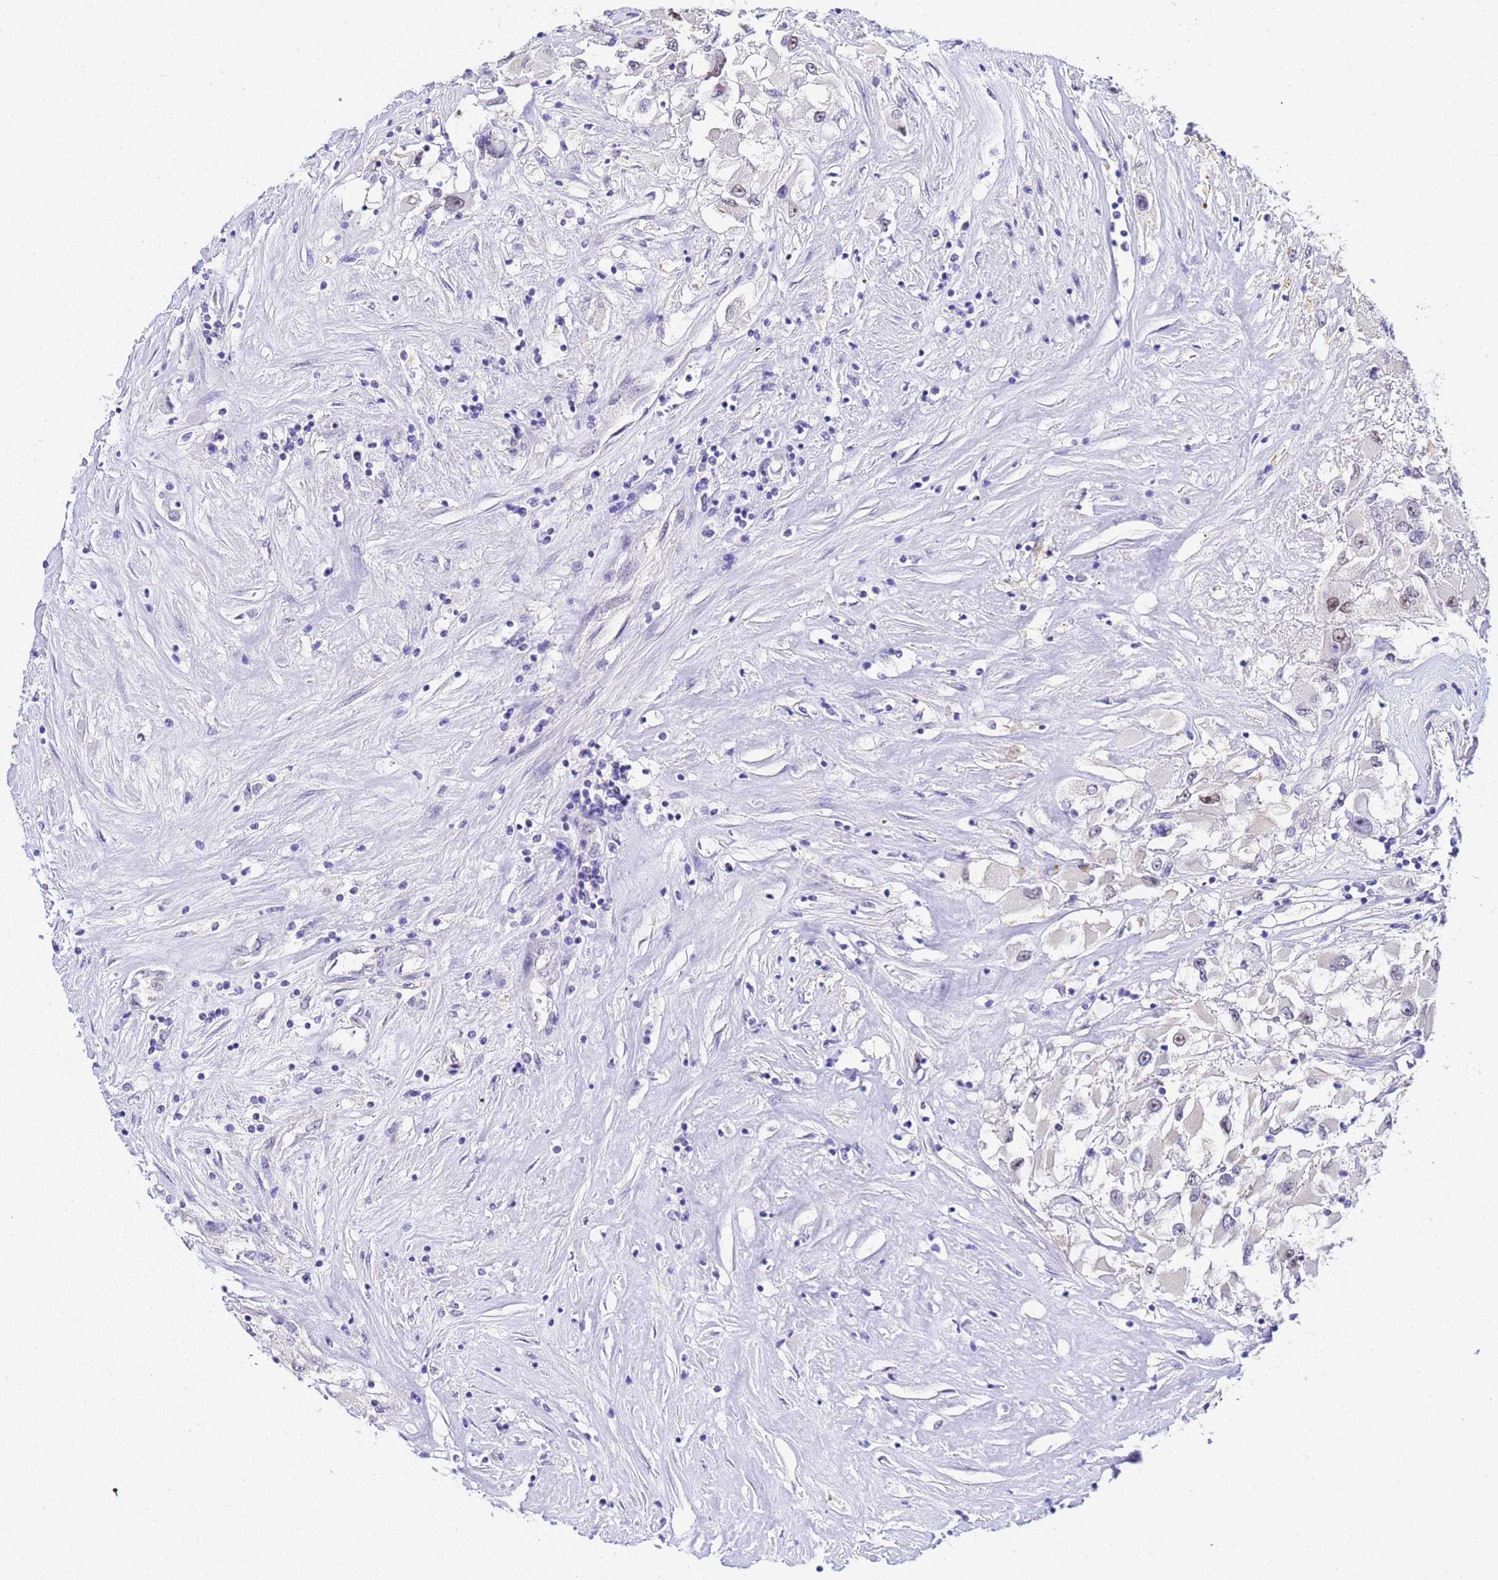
{"staining": {"intensity": "negative", "quantity": "none", "location": "none"}, "tissue": "renal cancer", "cell_type": "Tumor cells", "image_type": "cancer", "snomed": [{"axis": "morphology", "description": "Adenocarcinoma, NOS"}, {"axis": "topography", "description": "Kidney"}], "caption": "The immunohistochemistry (IHC) micrograph has no significant expression in tumor cells of renal cancer (adenocarcinoma) tissue.", "gene": "ACTL6B", "patient": {"sex": "female", "age": 52}}